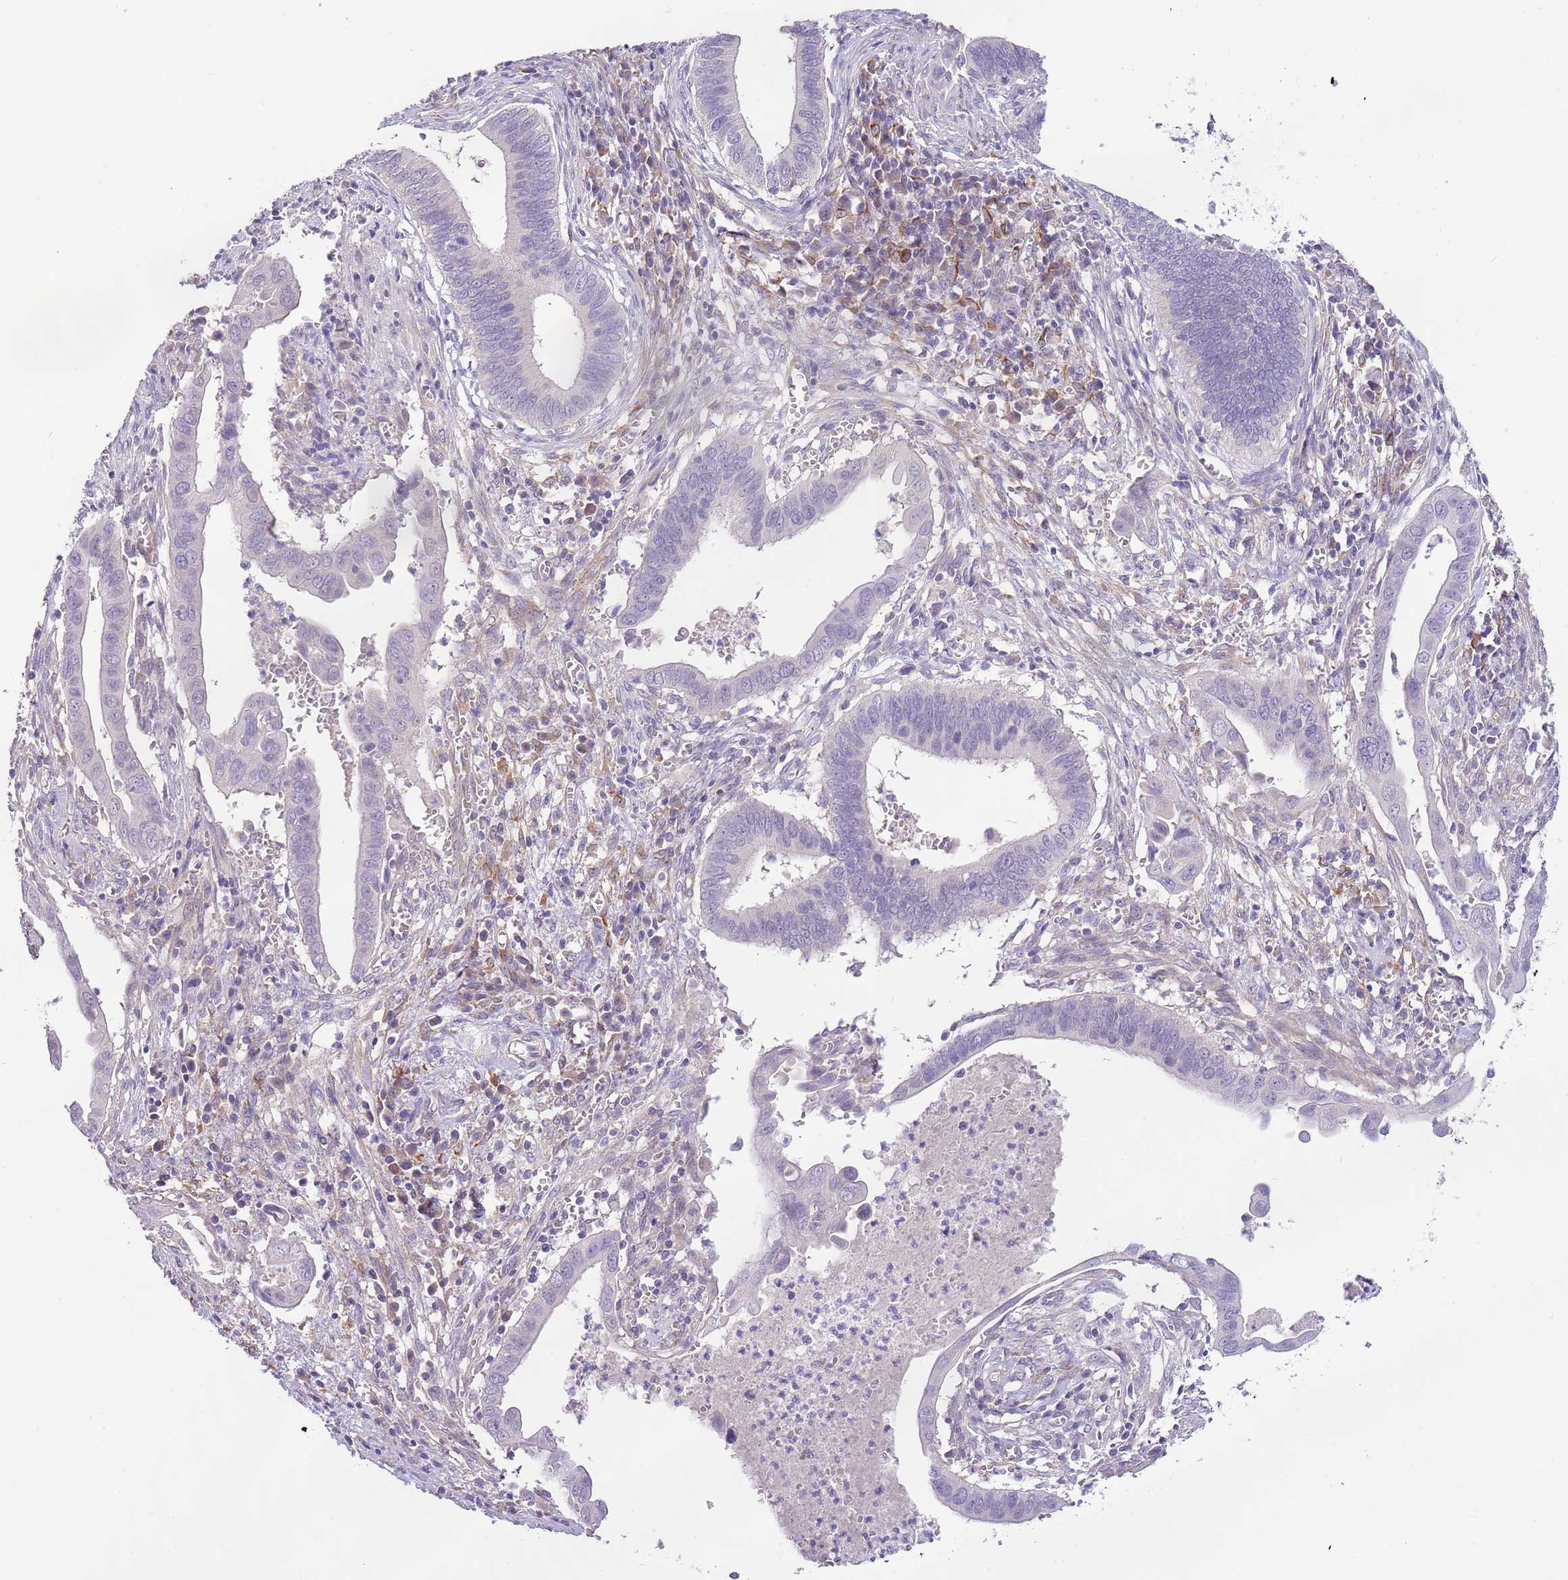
{"staining": {"intensity": "negative", "quantity": "none", "location": "none"}, "tissue": "cervical cancer", "cell_type": "Tumor cells", "image_type": "cancer", "snomed": [{"axis": "morphology", "description": "Adenocarcinoma, NOS"}, {"axis": "topography", "description": "Cervix"}], "caption": "Immunohistochemical staining of cervical cancer (adenocarcinoma) exhibits no significant expression in tumor cells.", "gene": "RFK", "patient": {"sex": "female", "age": 42}}